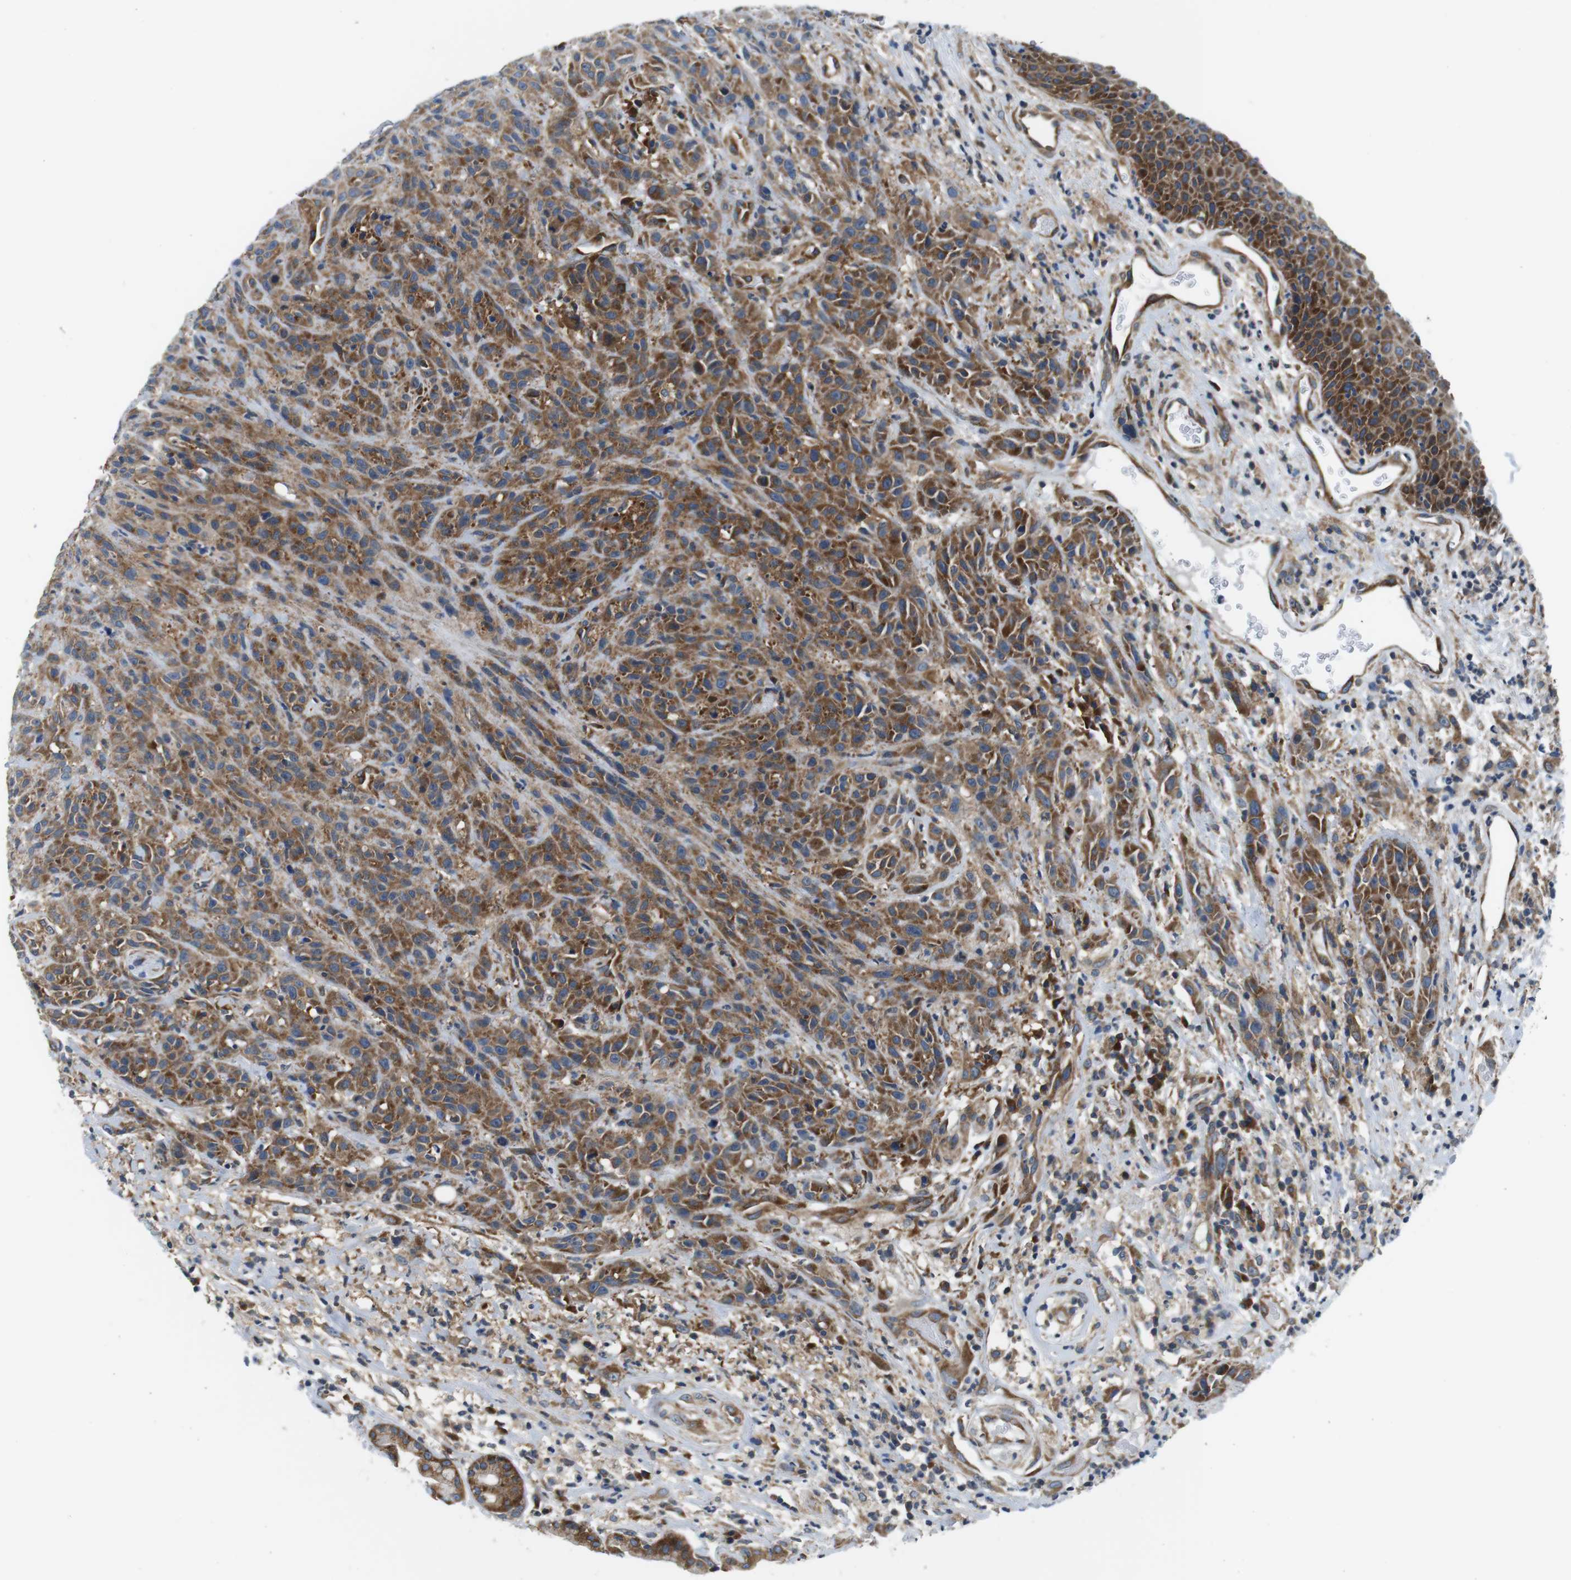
{"staining": {"intensity": "moderate", "quantity": ">75%", "location": "cytoplasmic/membranous"}, "tissue": "head and neck cancer", "cell_type": "Tumor cells", "image_type": "cancer", "snomed": [{"axis": "morphology", "description": "Normal tissue, NOS"}, {"axis": "morphology", "description": "Squamous cell carcinoma, NOS"}, {"axis": "topography", "description": "Cartilage tissue"}, {"axis": "topography", "description": "Head-Neck"}], "caption": "Immunohistochemistry (DAB (3,3'-diaminobenzidine)) staining of head and neck squamous cell carcinoma exhibits moderate cytoplasmic/membranous protein staining in about >75% of tumor cells.", "gene": "EIF2B5", "patient": {"sex": "male", "age": 62}}